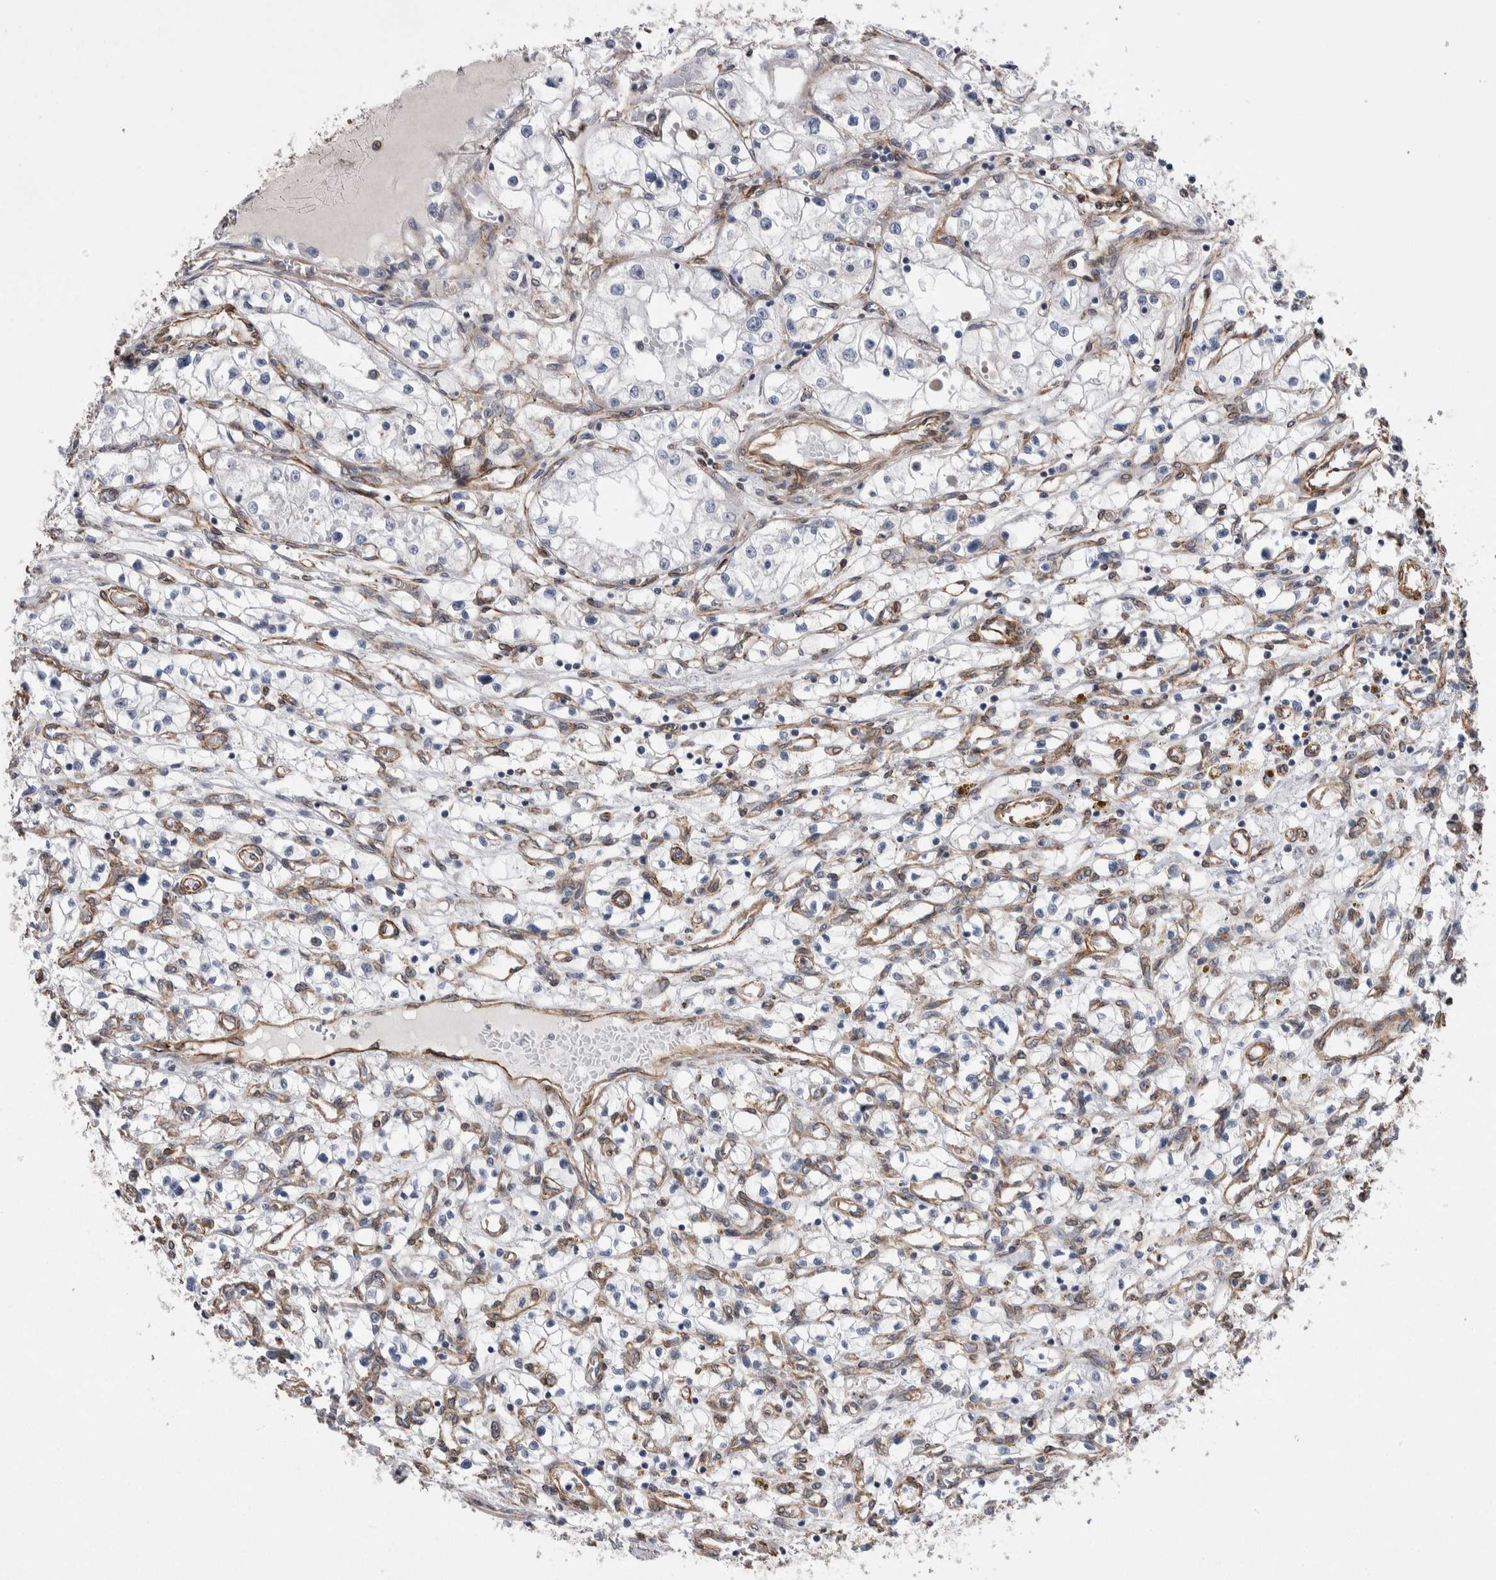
{"staining": {"intensity": "negative", "quantity": "none", "location": "none"}, "tissue": "renal cancer", "cell_type": "Tumor cells", "image_type": "cancer", "snomed": [{"axis": "morphology", "description": "Adenocarcinoma, NOS"}, {"axis": "topography", "description": "Kidney"}], "caption": "This is an IHC image of renal adenocarcinoma. There is no expression in tumor cells.", "gene": "KIF12", "patient": {"sex": "male", "age": 68}}